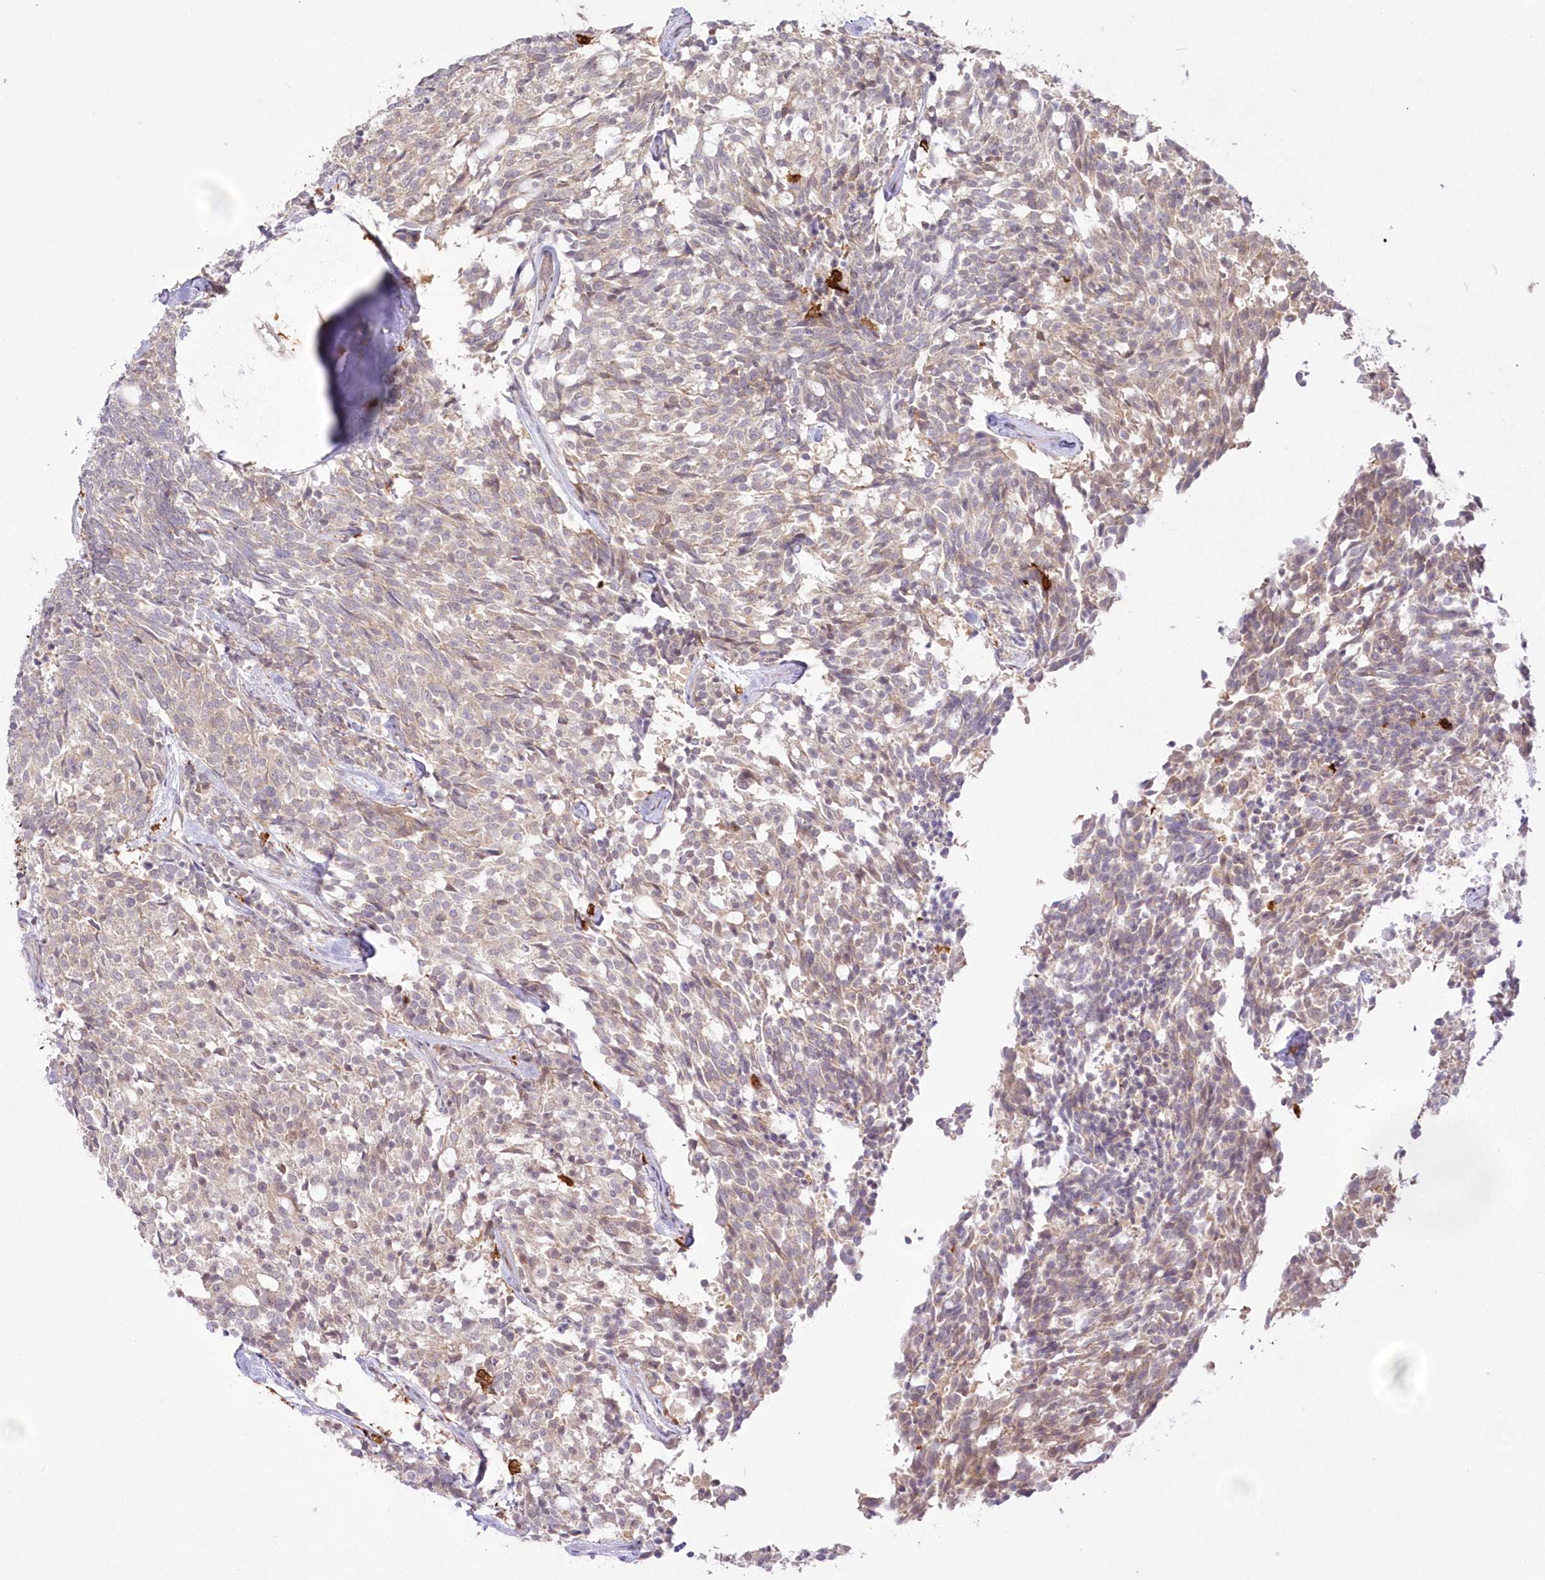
{"staining": {"intensity": "negative", "quantity": "none", "location": "none"}, "tissue": "carcinoid", "cell_type": "Tumor cells", "image_type": "cancer", "snomed": [{"axis": "morphology", "description": "Carcinoid, malignant, NOS"}, {"axis": "topography", "description": "Pancreas"}], "caption": "This image is of carcinoid (malignant) stained with immunohistochemistry to label a protein in brown with the nuclei are counter-stained blue. There is no staining in tumor cells. (Stains: DAB (3,3'-diaminobenzidine) immunohistochemistry with hematoxylin counter stain, Microscopy: brightfield microscopy at high magnification).", "gene": "SH3PXD2B", "patient": {"sex": "female", "age": 54}}